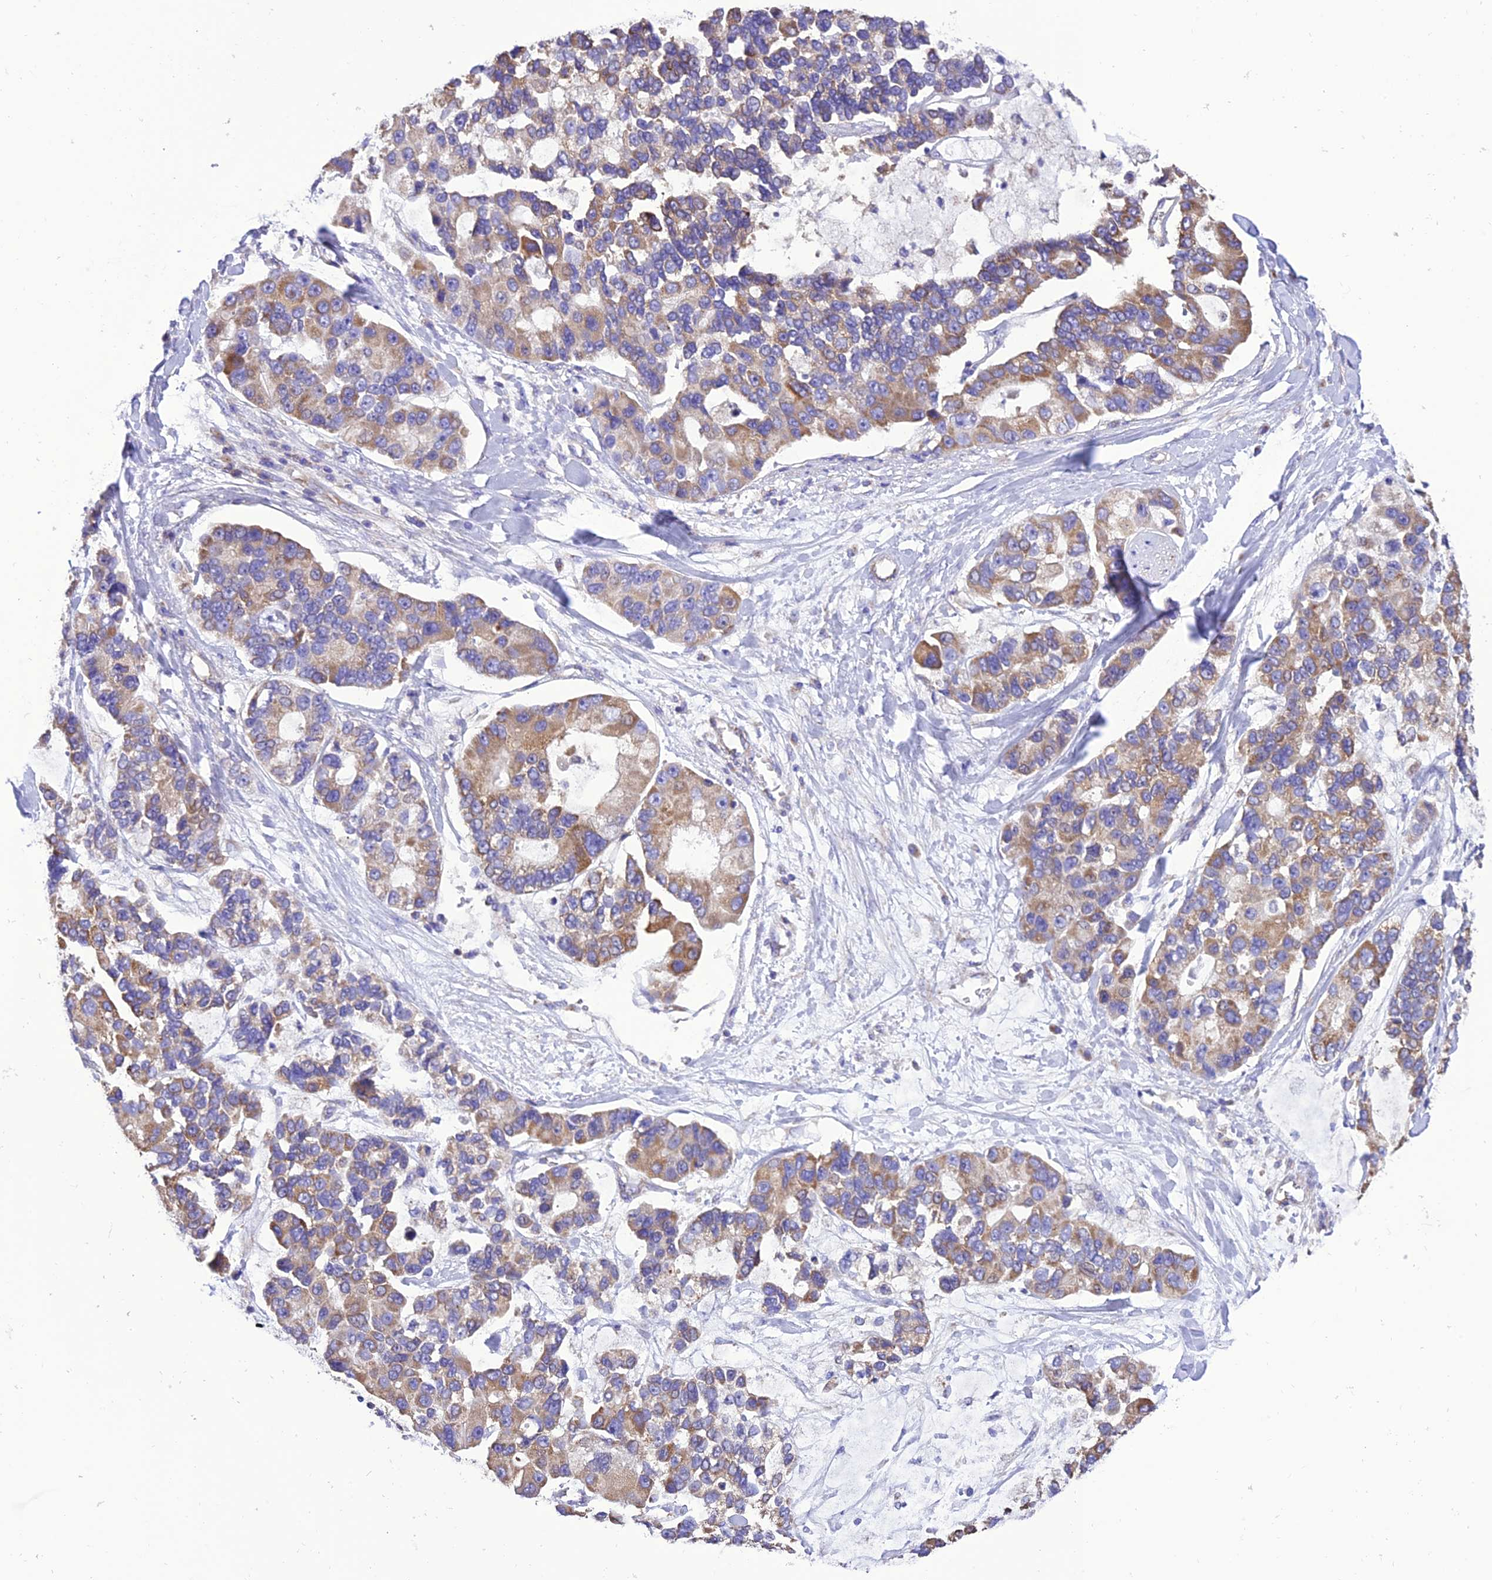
{"staining": {"intensity": "moderate", "quantity": "25%-75%", "location": "cytoplasmic/membranous"}, "tissue": "lung cancer", "cell_type": "Tumor cells", "image_type": "cancer", "snomed": [{"axis": "morphology", "description": "Adenocarcinoma, NOS"}, {"axis": "topography", "description": "Lung"}], "caption": "Immunohistochemical staining of human lung cancer displays moderate cytoplasmic/membranous protein staining in approximately 25%-75% of tumor cells. The staining is performed using DAB (3,3'-diaminobenzidine) brown chromogen to label protein expression. The nuclei are counter-stained blue using hematoxylin.", "gene": "MAP3K12", "patient": {"sex": "female", "age": 54}}